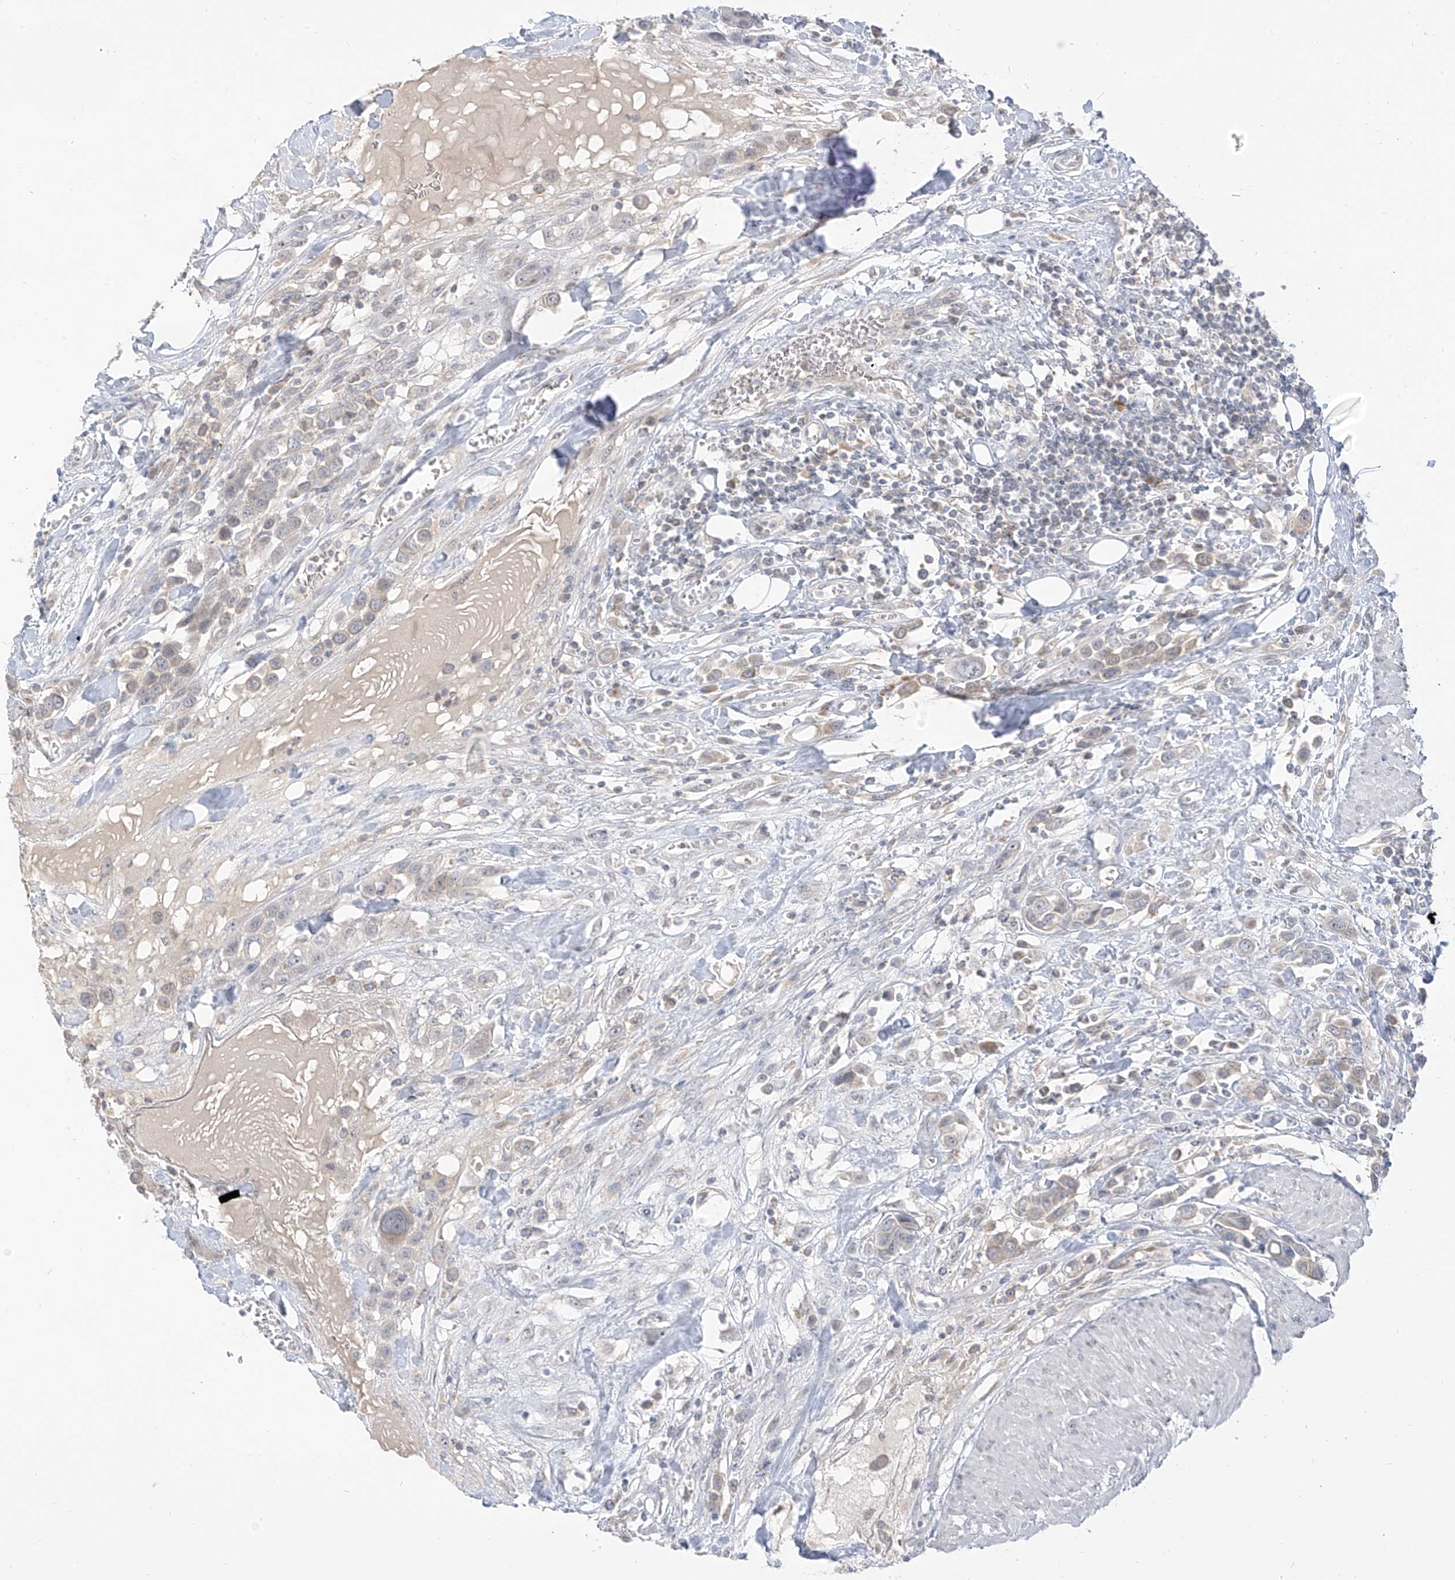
{"staining": {"intensity": "weak", "quantity": "<25%", "location": "cytoplasmic/membranous"}, "tissue": "urothelial cancer", "cell_type": "Tumor cells", "image_type": "cancer", "snomed": [{"axis": "morphology", "description": "Urothelial carcinoma, High grade"}, {"axis": "topography", "description": "Urinary bladder"}], "caption": "This is an immunohistochemistry (IHC) histopathology image of human urothelial cancer. There is no staining in tumor cells.", "gene": "C2orf42", "patient": {"sex": "male", "age": 50}}